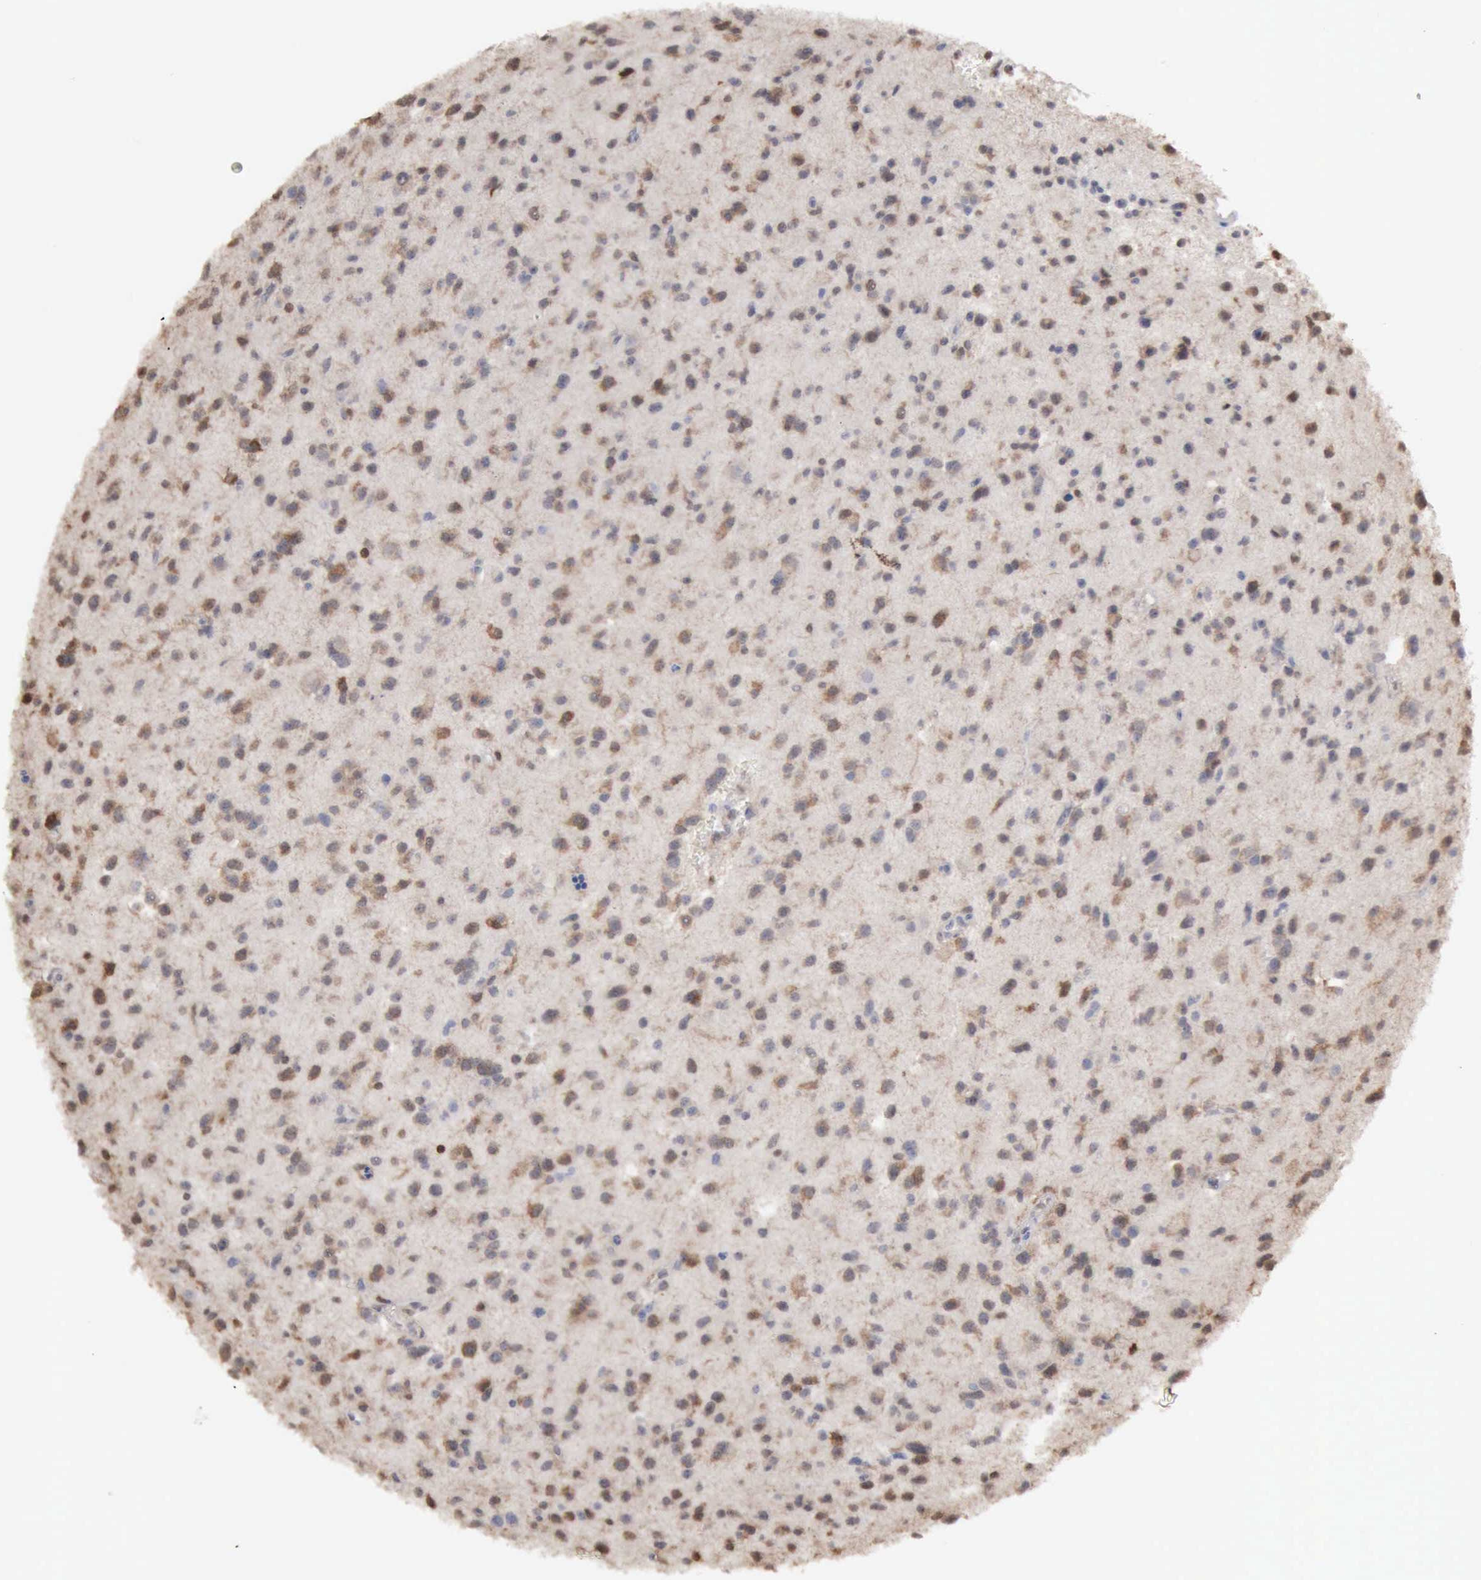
{"staining": {"intensity": "weak", "quantity": "25%-75%", "location": "cytoplasmic/membranous"}, "tissue": "glioma", "cell_type": "Tumor cells", "image_type": "cancer", "snomed": [{"axis": "morphology", "description": "Glioma, malignant, Low grade"}, {"axis": "topography", "description": "Brain"}], "caption": "Low-grade glioma (malignant) was stained to show a protein in brown. There is low levels of weak cytoplasmic/membranous positivity in about 25%-75% of tumor cells. (DAB (3,3'-diaminobenzidine) = brown stain, brightfield microscopy at high magnification).", "gene": "STAT1", "patient": {"sex": "female", "age": 46}}